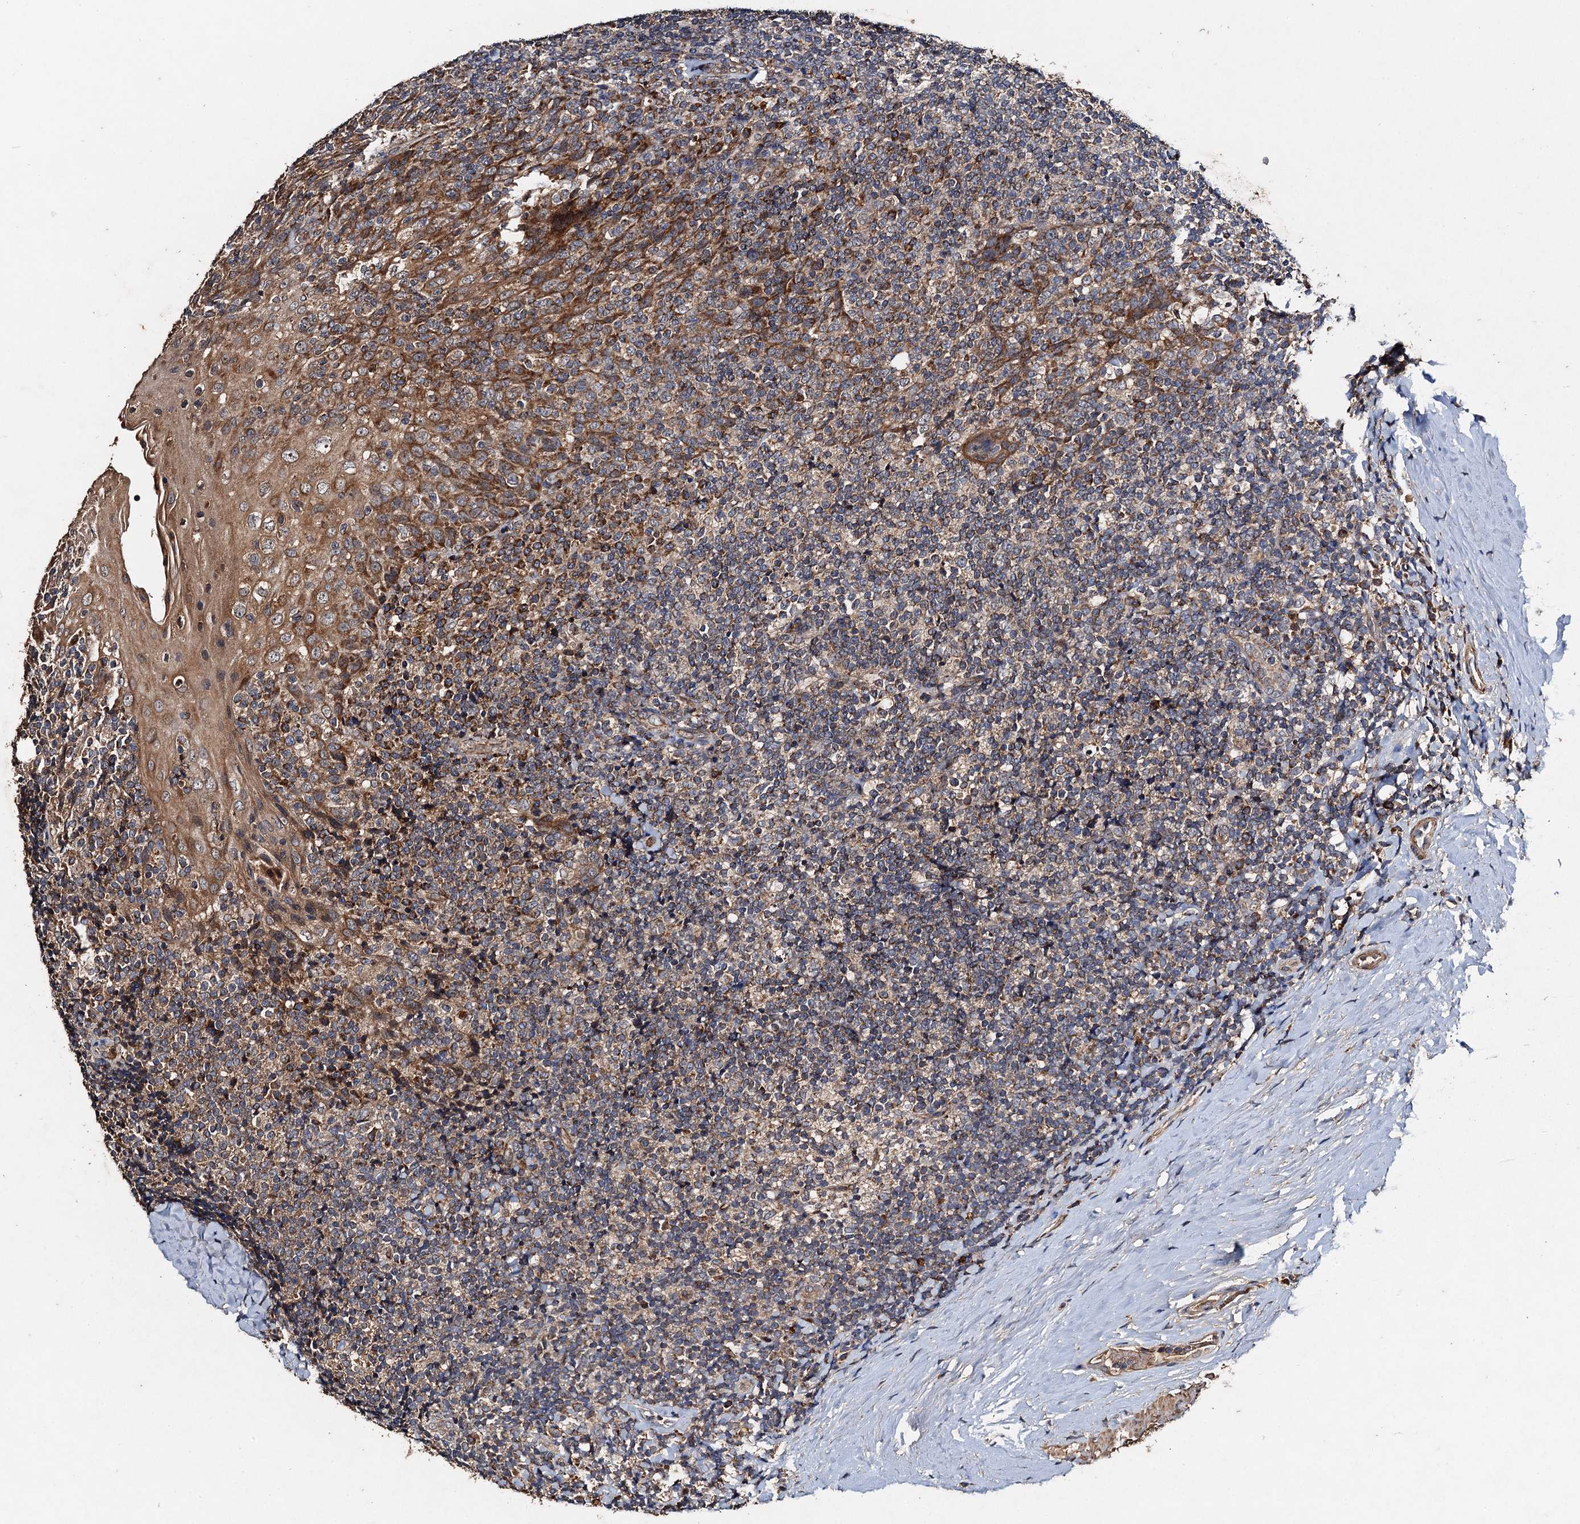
{"staining": {"intensity": "strong", "quantity": ">75%", "location": "cytoplasmic/membranous"}, "tissue": "tonsil", "cell_type": "Germinal center cells", "image_type": "normal", "snomed": [{"axis": "morphology", "description": "Normal tissue, NOS"}, {"axis": "topography", "description": "Tonsil"}], "caption": "An image of human tonsil stained for a protein reveals strong cytoplasmic/membranous brown staining in germinal center cells. (brown staining indicates protein expression, while blue staining denotes nuclei).", "gene": "NDUFA13", "patient": {"sex": "male", "age": 37}}